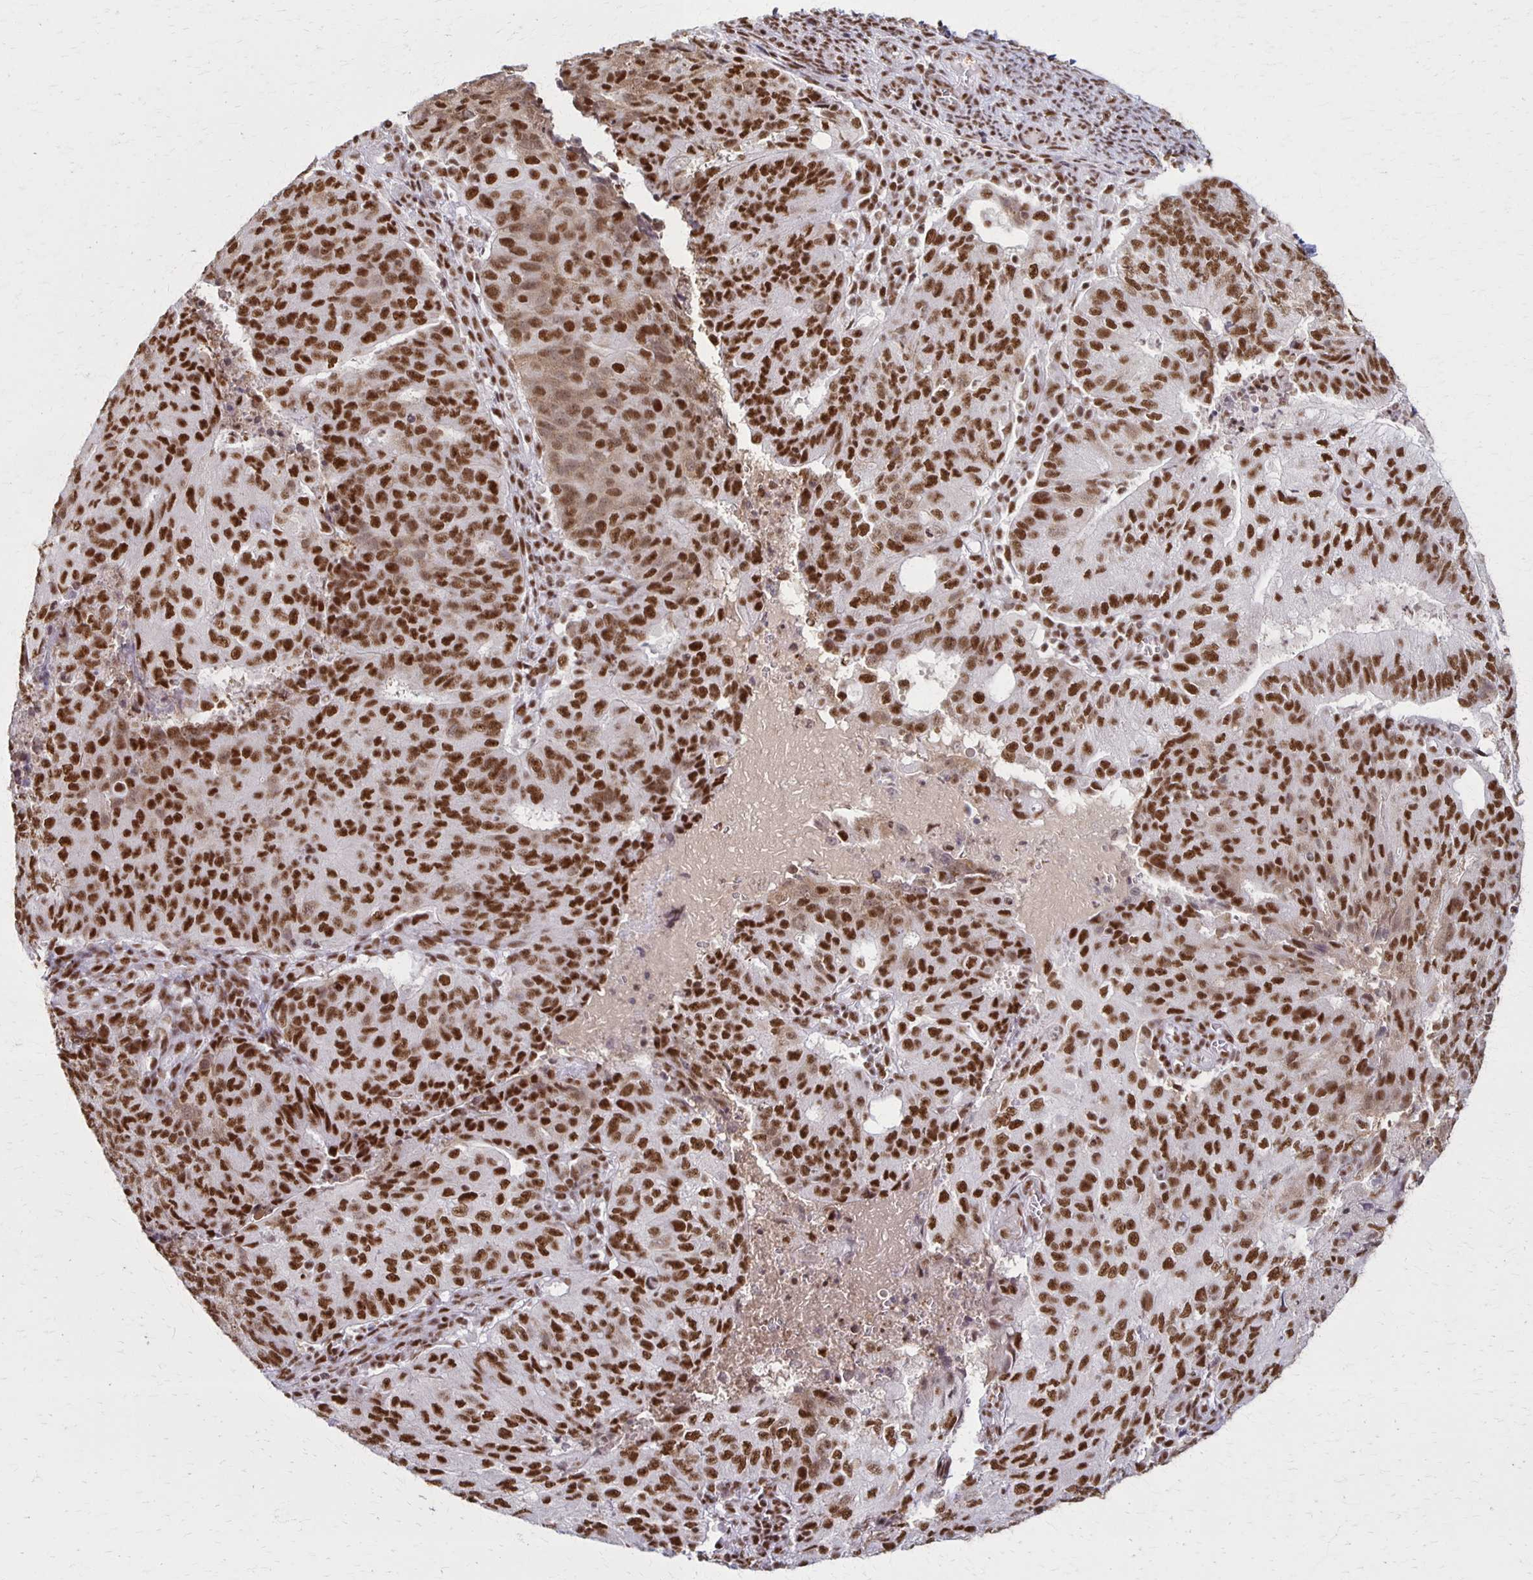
{"staining": {"intensity": "strong", "quantity": ">75%", "location": "nuclear"}, "tissue": "endometrial cancer", "cell_type": "Tumor cells", "image_type": "cancer", "snomed": [{"axis": "morphology", "description": "Adenocarcinoma, NOS"}, {"axis": "topography", "description": "Endometrium"}], "caption": "Immunohistochemical staining of human adenocarcinoma (endometrial) exhibits high levels of strong nuclear expression in approximately >75% of tumor cells. (Stains: DAB (3,3'-diaminobenzidine) in brown, nuclei in blue, Microscopy: brightfield microscopy at high magnification).", "gene": "XRCC6", "patient": {"sex": "female", "age": 82}}